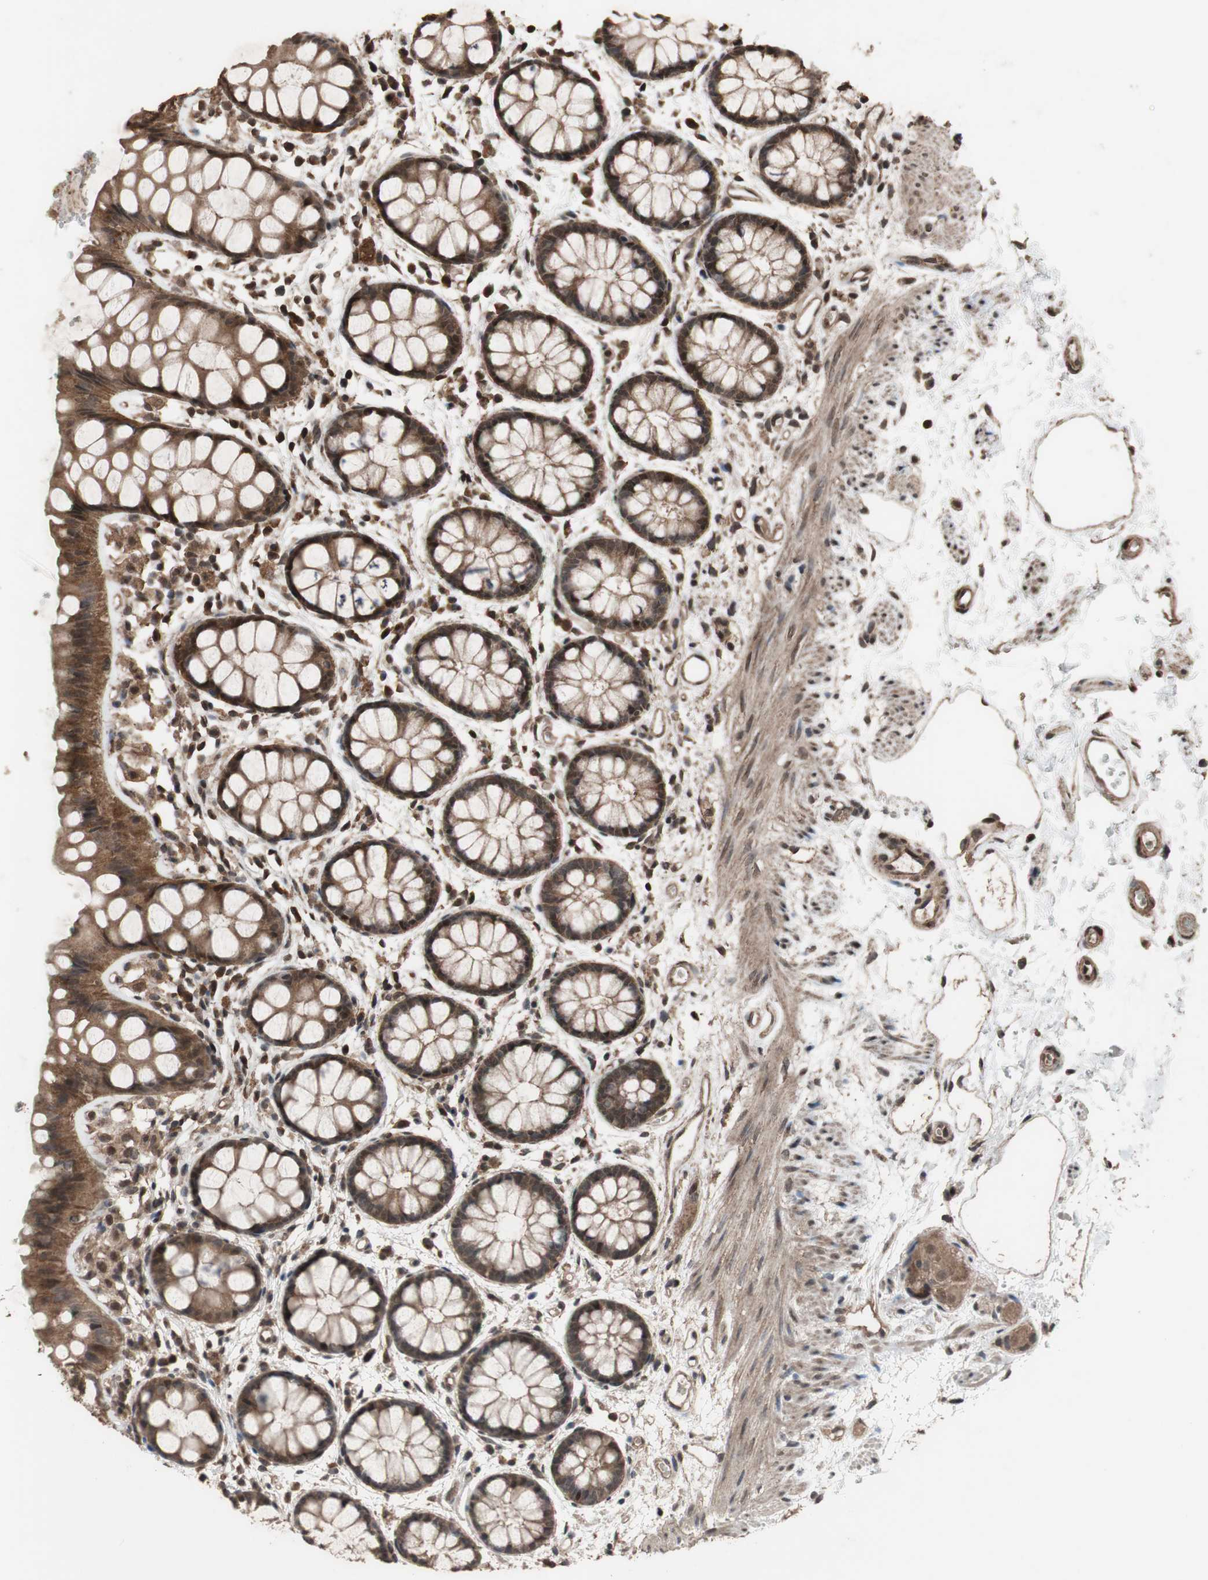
{"staining": {"intensity": "moderate", "quantity": ">75%", "location": "cytoplasmic/membranous,nuclear"}, "tissue": "rectum", "cell_type": "Glandular cells", "image_type": "normal", "snomed": [{"axis": "morphology", "description": "Normal tissue, NOS"}, {"axis": "topography", "description": "Rectum"}], "caption": "Moderate cytoplasmic/membranous,nuclear positivity is identified in about >75% of glandular cells in benign rectum. (brown staining indicates protein expression, while blue staining denotes nuclei).", "gene": "KANSL1", "patient": {"sex": "female", "age": 66}}